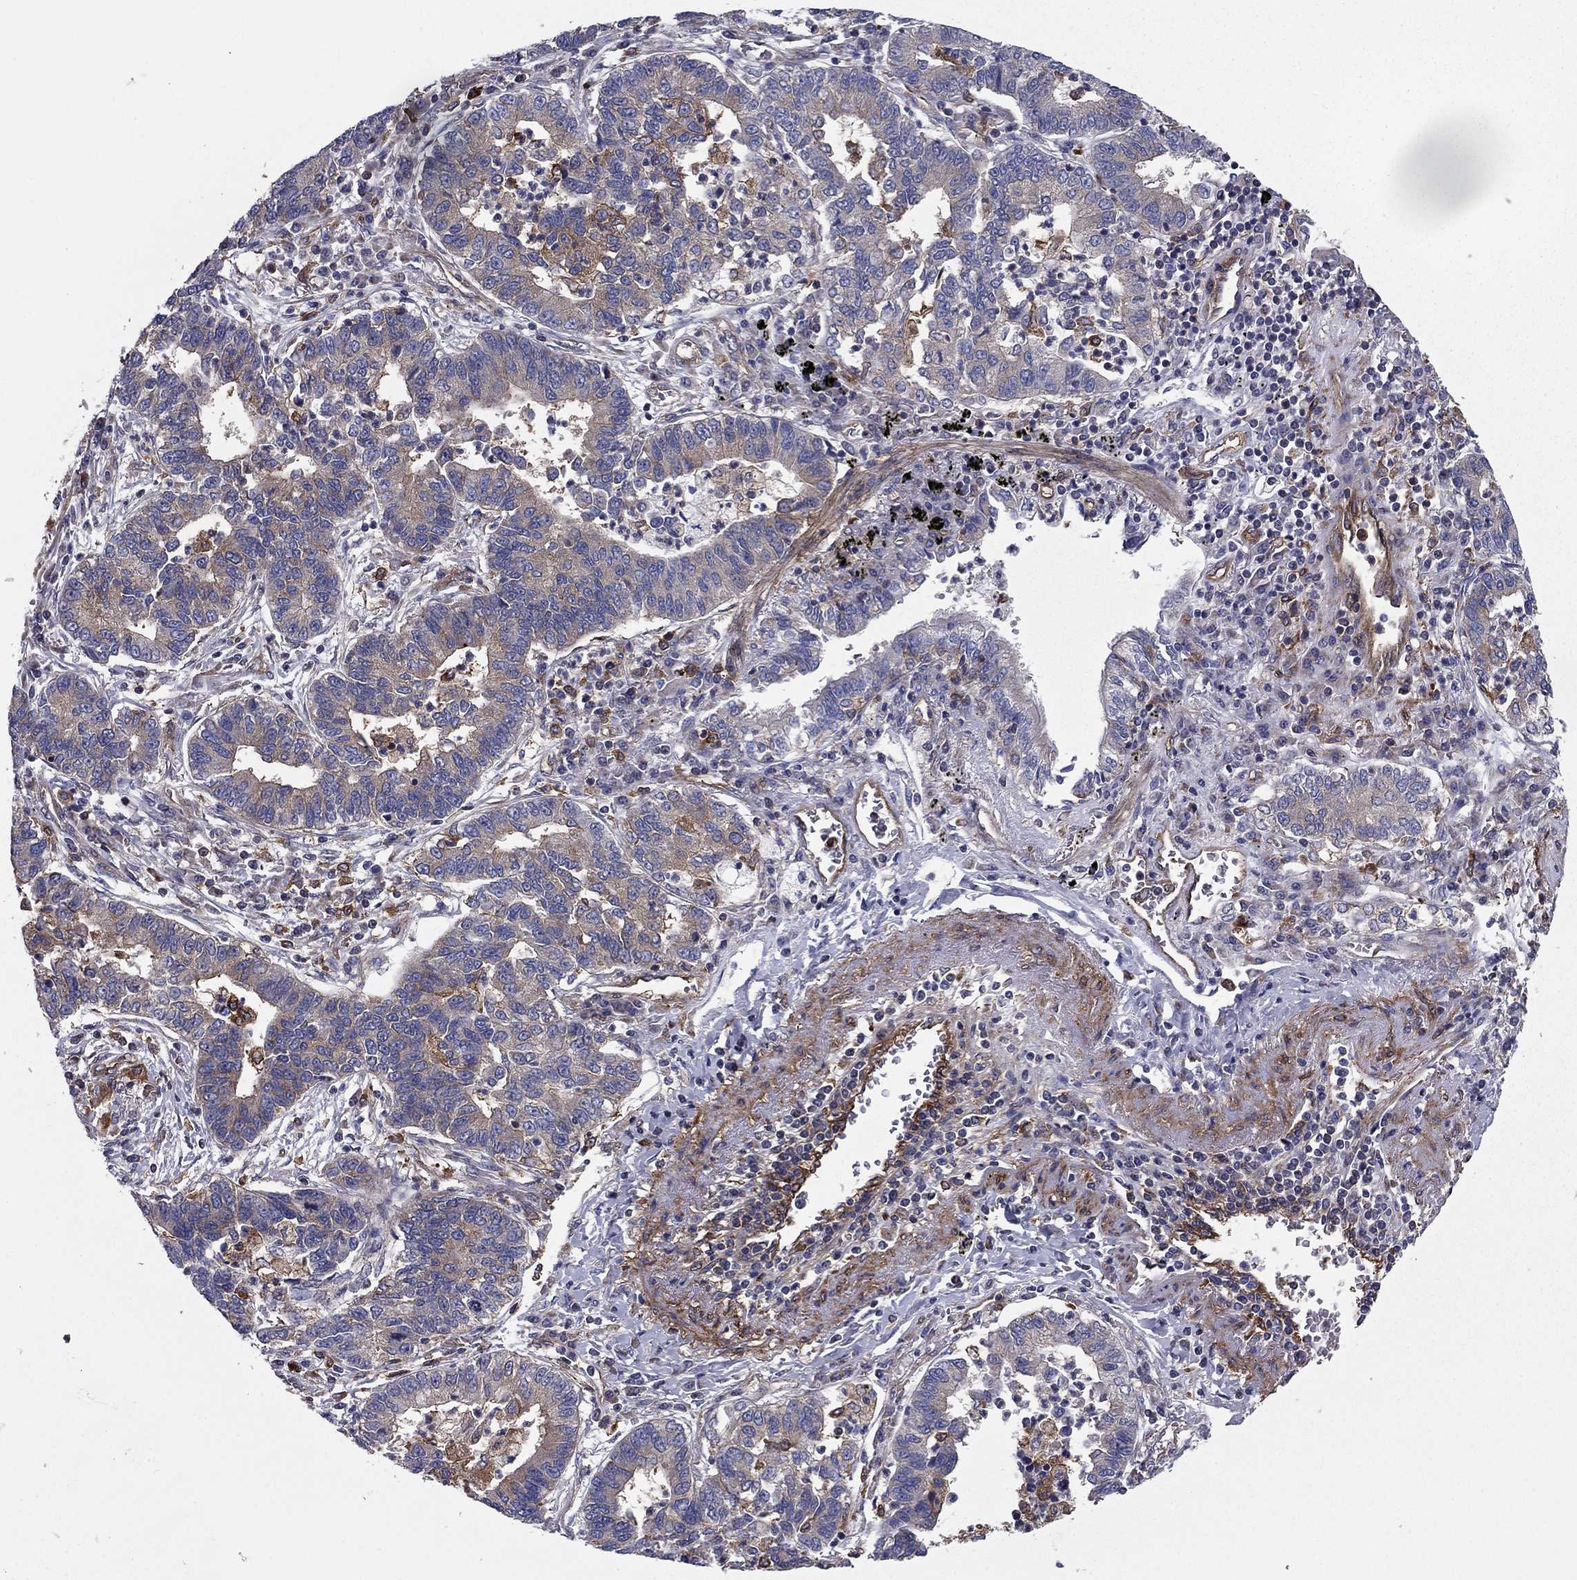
{"staining": {"intensity": "weak", "quantity": "<25%", "location": "cytoplasmic/membranous"}, "tissue": "lung cancer", "cell_type": "Tumor cells", "image_type": "cancer", "snomed": [{"axis": "morphology", "description": "Adenocarcinoma, NOS"}, {"axis": "topography", "description": "Lung"}], "caption": "There is no significant expression in tumor cells of lung cancer.", "gene": "EHBP1L1", "patient": {"sex": "female", "age": 57}}